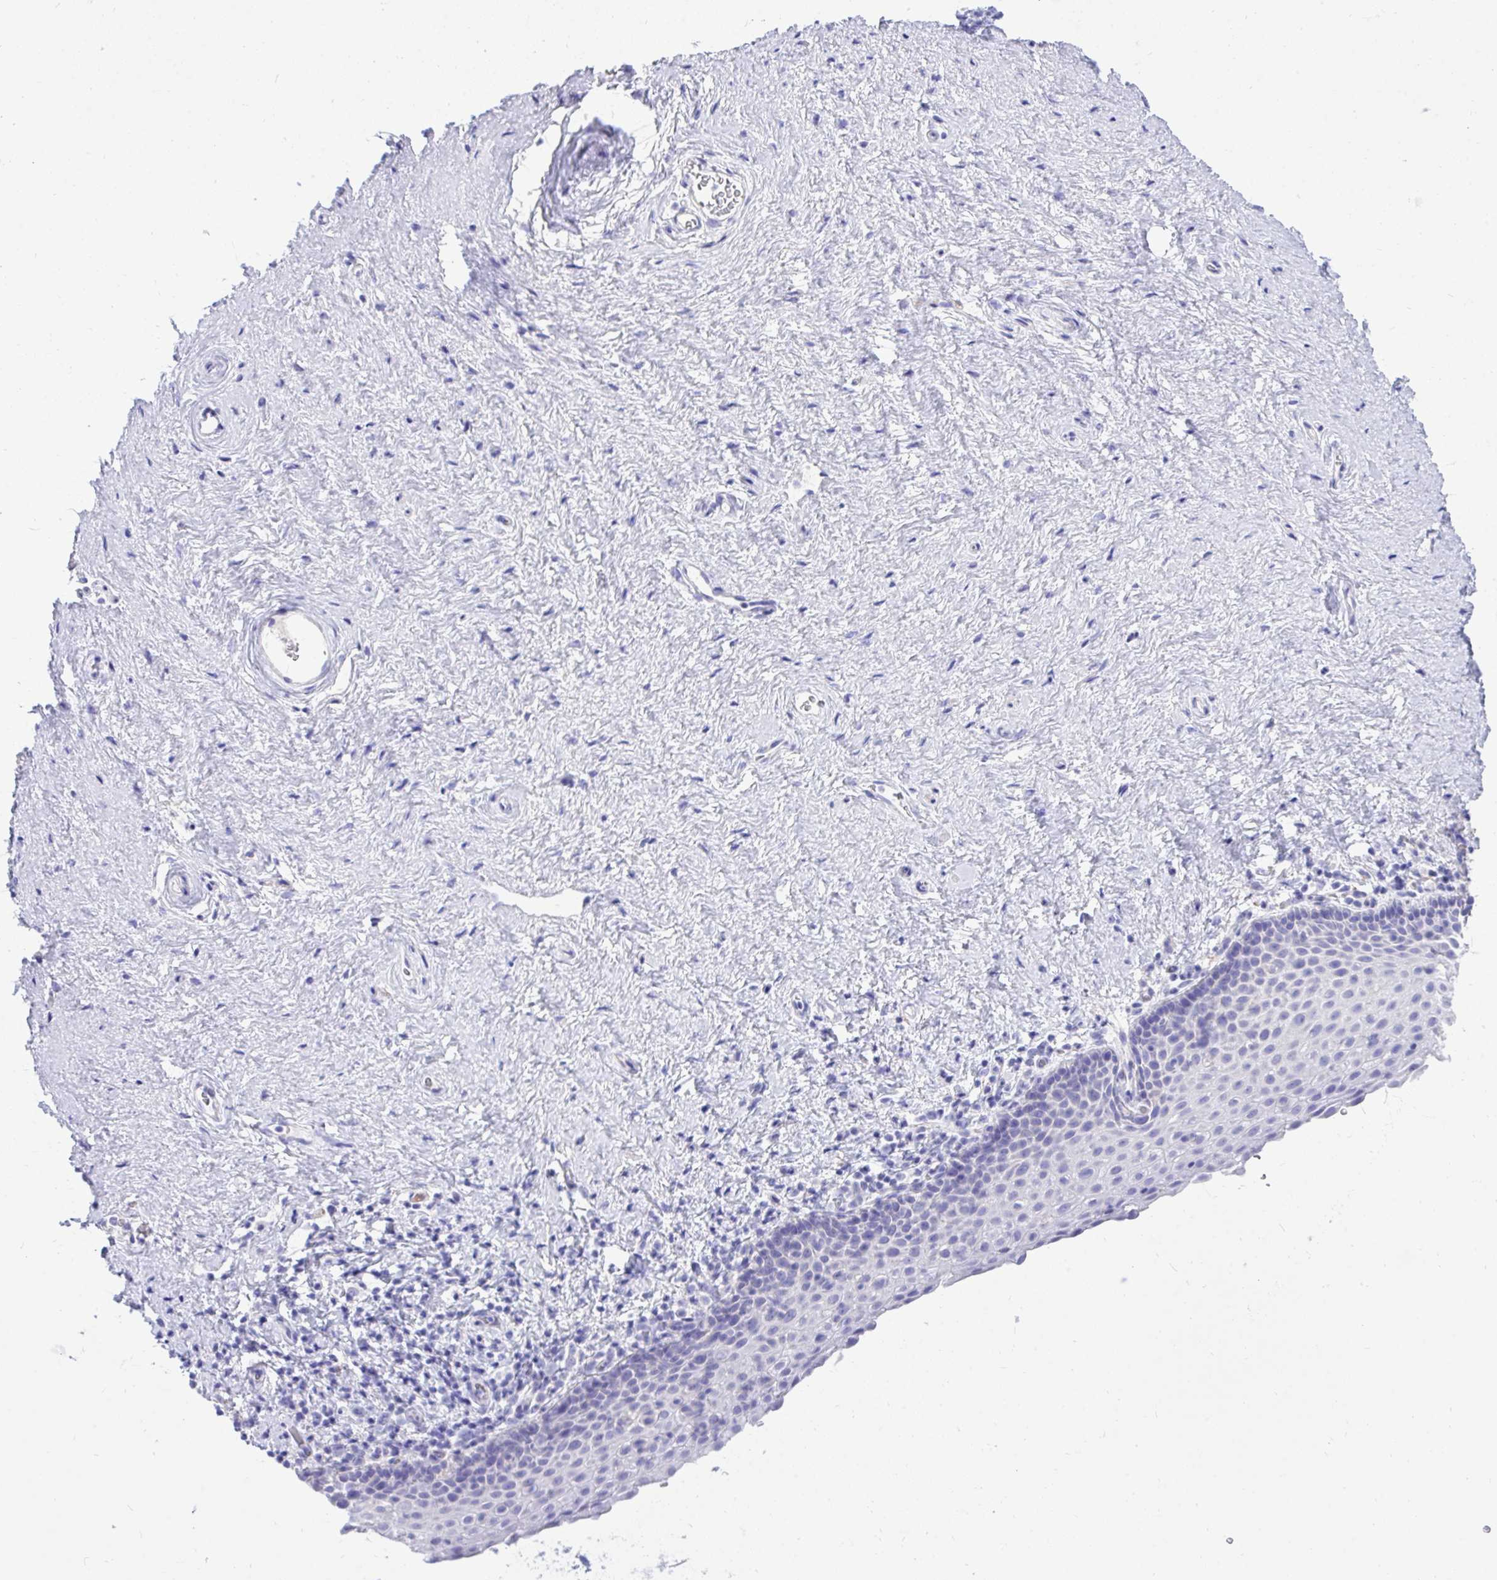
{"staining": {"intensity": "negative", "quantity": "none", "location": "none"}, "tissue": "vagina", "cell_type": "Squamous epithelial cells", "image_type": "normal", "snomed": [{"axis": "morphology", "description": "Normal tissue, NOS"}, {"axis": "topography", "description": "Vagina"}], "caption": "IHC photomicrograph of unremarkable vagina: human vagina stained with DAB (3,3'-diaminobenzidine) reveals no significant protein positivity in squamous epithelial cells. (Brightfield microscopy of DAB (3,3'-diaminobenzidine) immunohistochemistry (IHC) at high magnification).", "gene": "MON1A", "patient": {"sex": "female", "age": 61}}